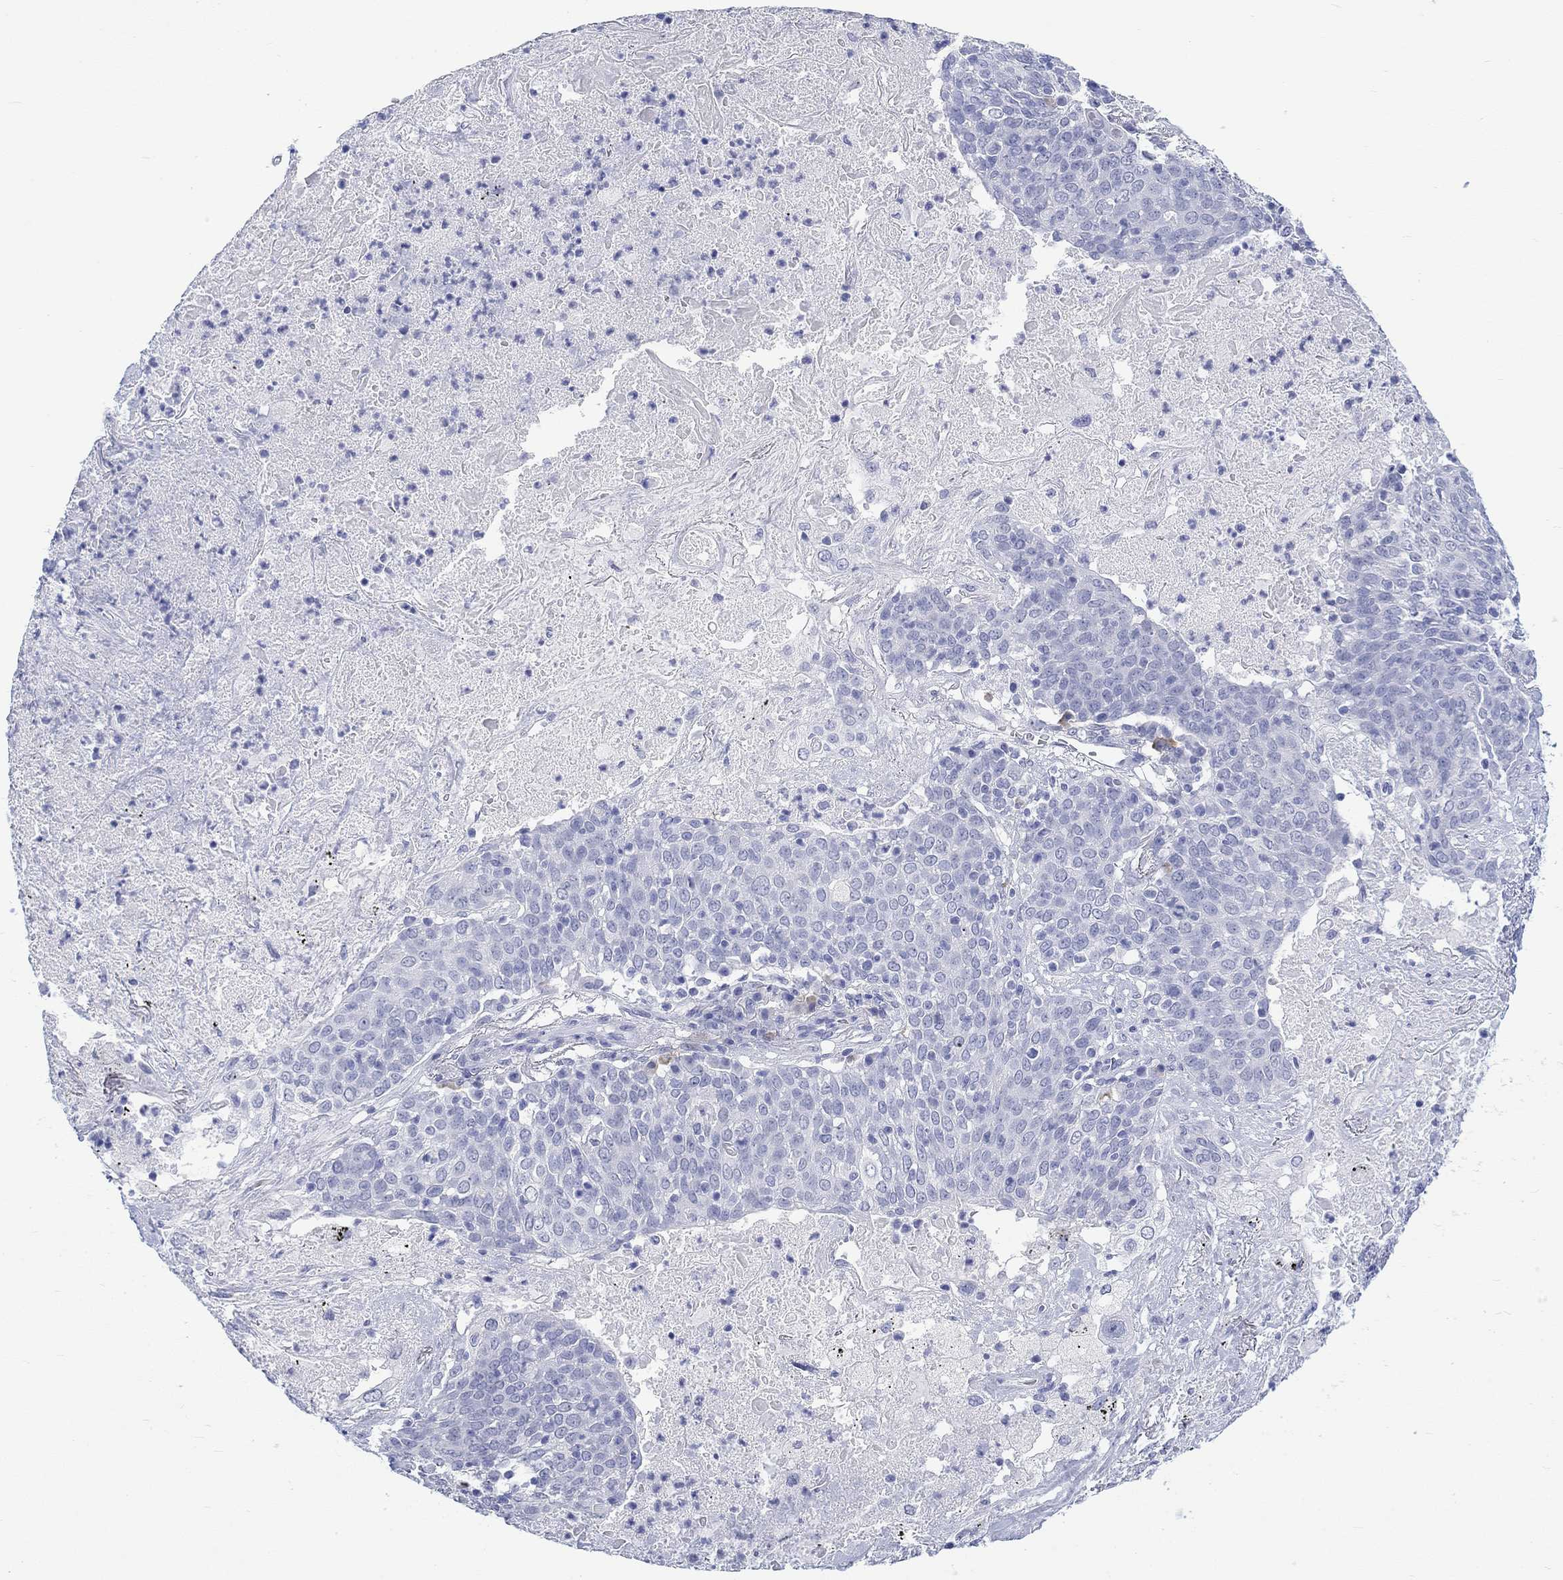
{"staining": {"intensity": "negative", "quantity": "none", "location": "none"}, "tissue": "lung cancer", "cell_type": "Tumor cells", "image_type": "cancer", "snomed": [{"axis": "morphology", "description": "Squamous cell carcinoma, NOS"}, {"axis": "topography", "description": "Lung"}], "caption": "An immunohistochemistry photomicrograph of lung squamous cell carcinoma is shown. There is no staining in tumor cells of lung squamous cell carcinoma. Brightfield microscopy of IHC stained with DAB (brown) and hematoxylin (blue), captured at high magnification.", "gene": "MSI1", "patient": {"sex": "male", "age": 82}}